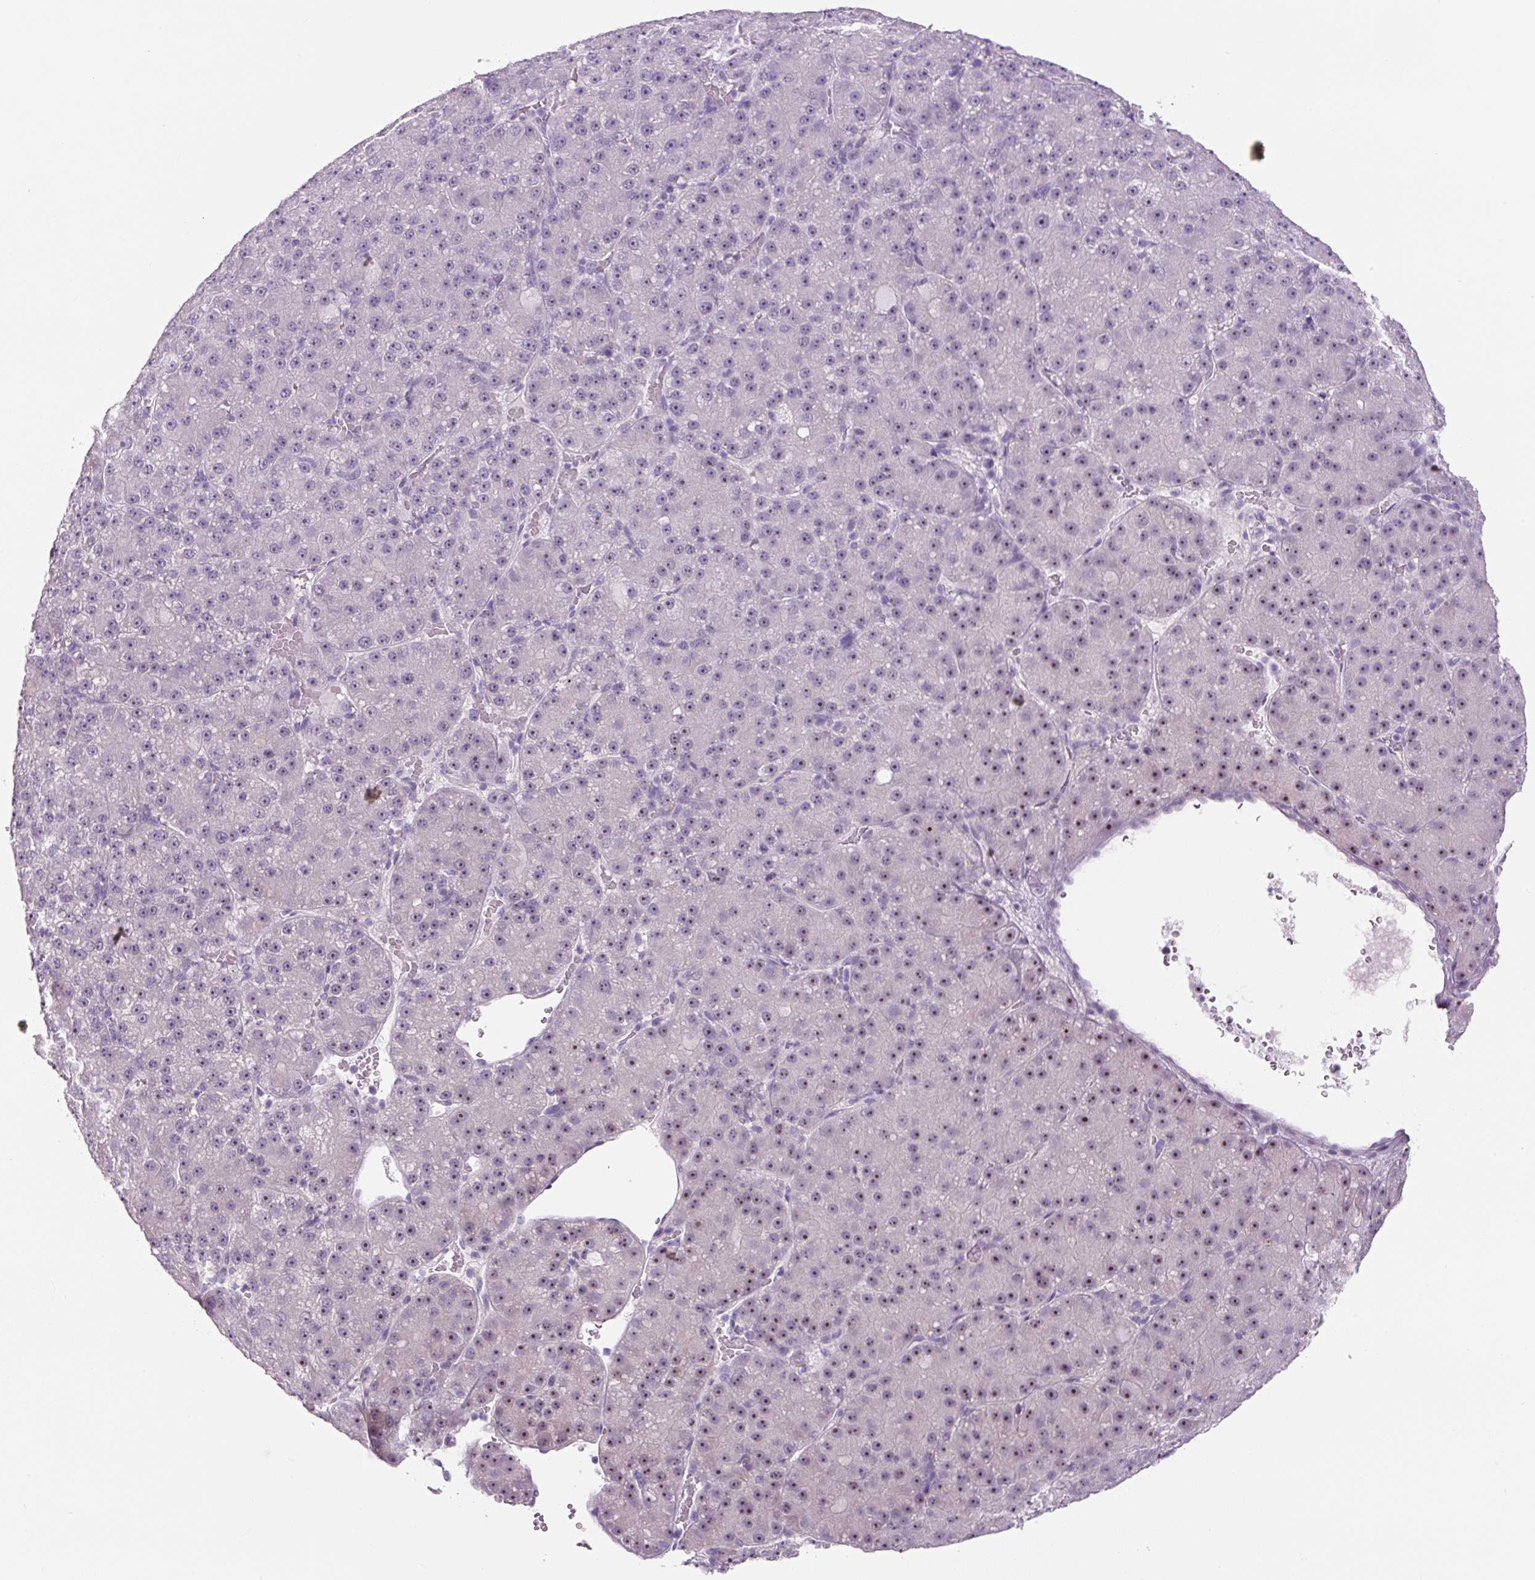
{"staining": {"intensity": "moderate", "quantity": "<25%", "location": "nuclear"}, "tissue": "liver cancer", "cell_type": "Tumor cells", "image_type": "cancer", "snomed": [{"axis": "morphology", "description": "Carcinoma, Hepatocellular, NOS"}, {"axis": "topography", "description": "Liver"}], "caption": "Moderate nuclear protein positivity is present in approximately <25% of tumor cells in liver hepatocellular carcinoma.", "gene": "TMEM151B", "patient": {"sex": "male", "age": 67}}